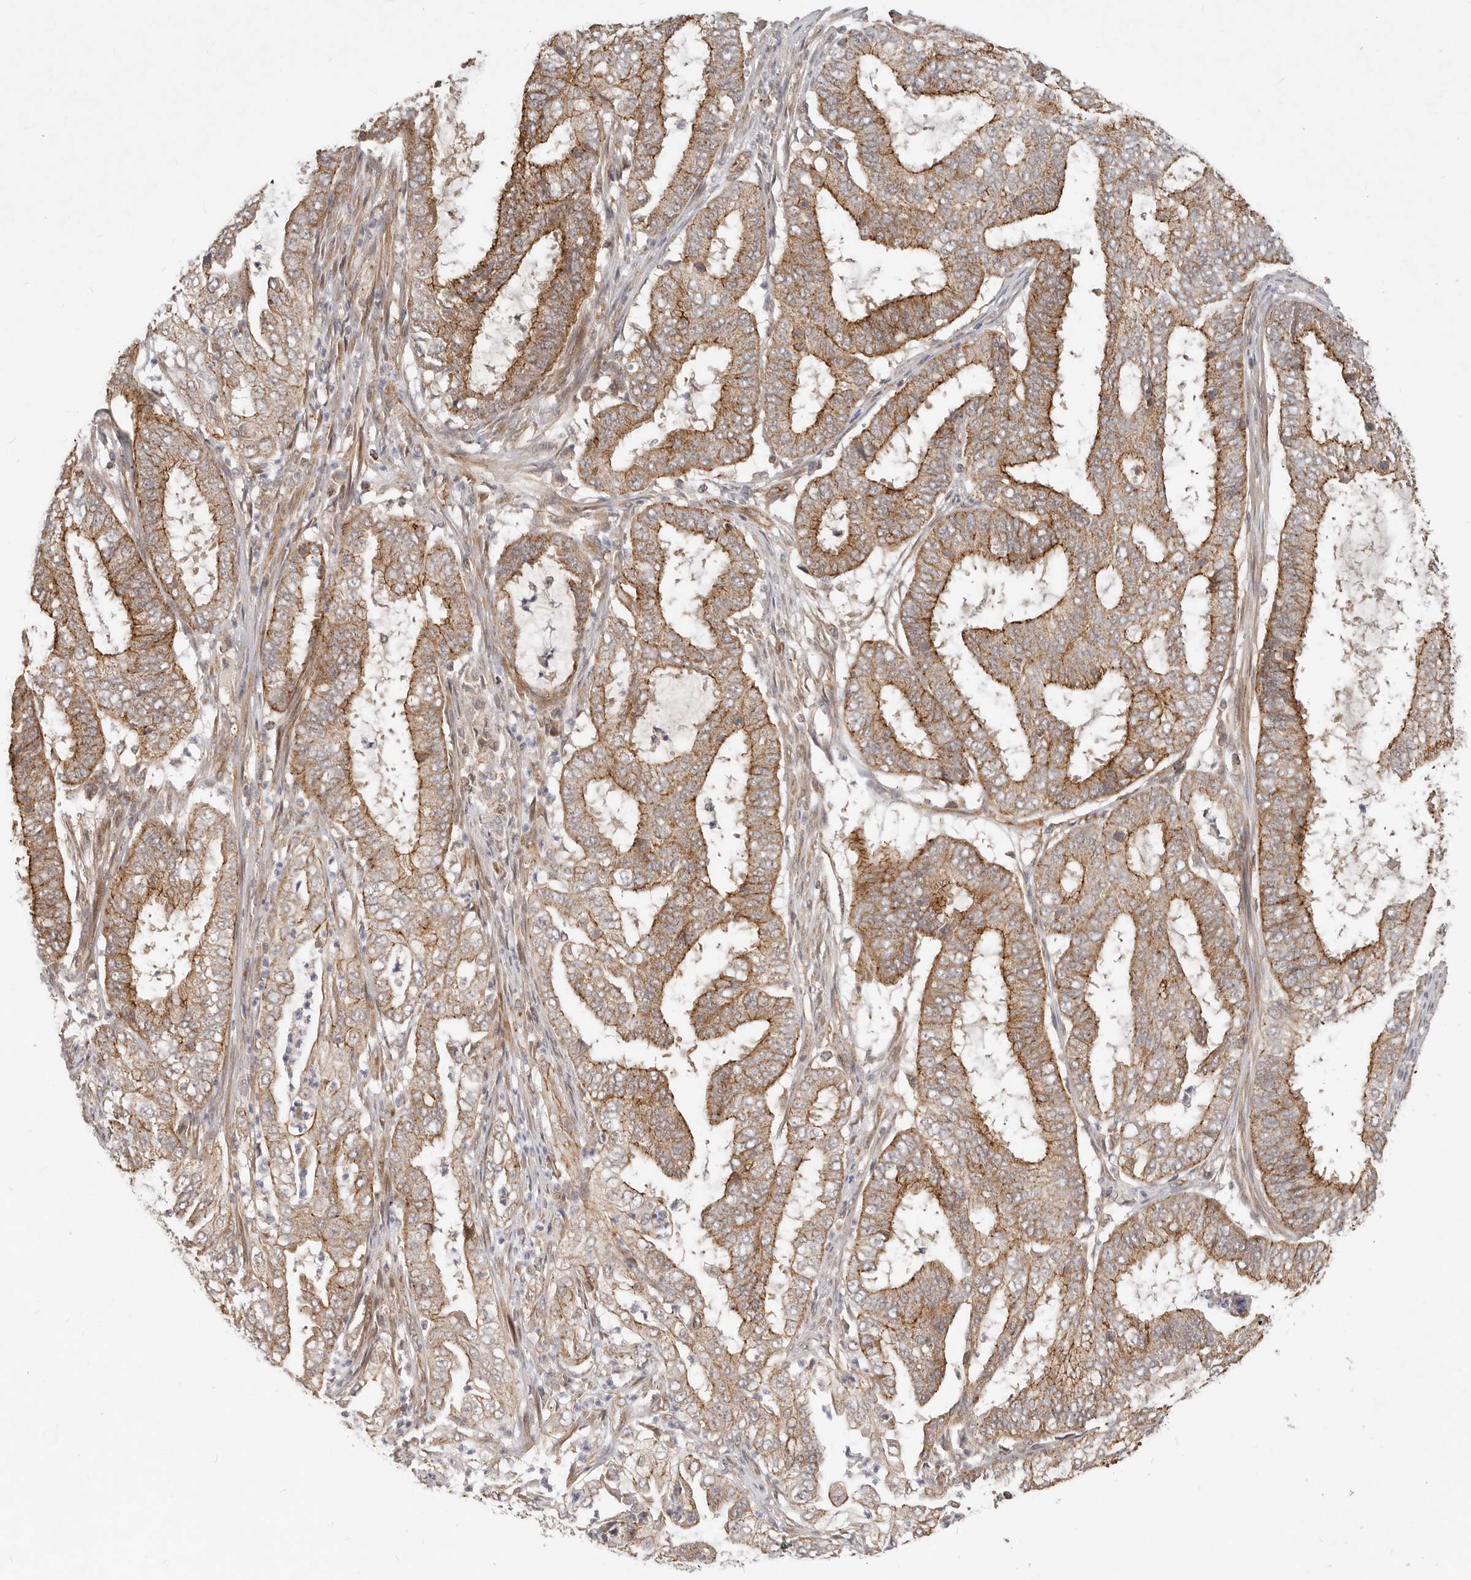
{"staining": {"intensity": "moderate", "quantity": ">75%", "location": "cytoplasmic/membranous"}, "tissue": "endometrial cancer", "cell_type": "Tumor cells", "image_type": "cancer", "snomed": [{"axis": "morphology", "description": "Adenocarcinoma, NOS"}, {"axis": "topography", "description": "Endometrium"}], "caption": "Tumor cells reveal moderate cytoplasmic/membranous positivity in approximately >75% of cells in endometrial cancer (adenocarcinoma). (Brightfield microscopy of DAB IHC at high magnification).", "gene": "USP49", "patient": {"sex": "female", "age": 51}}